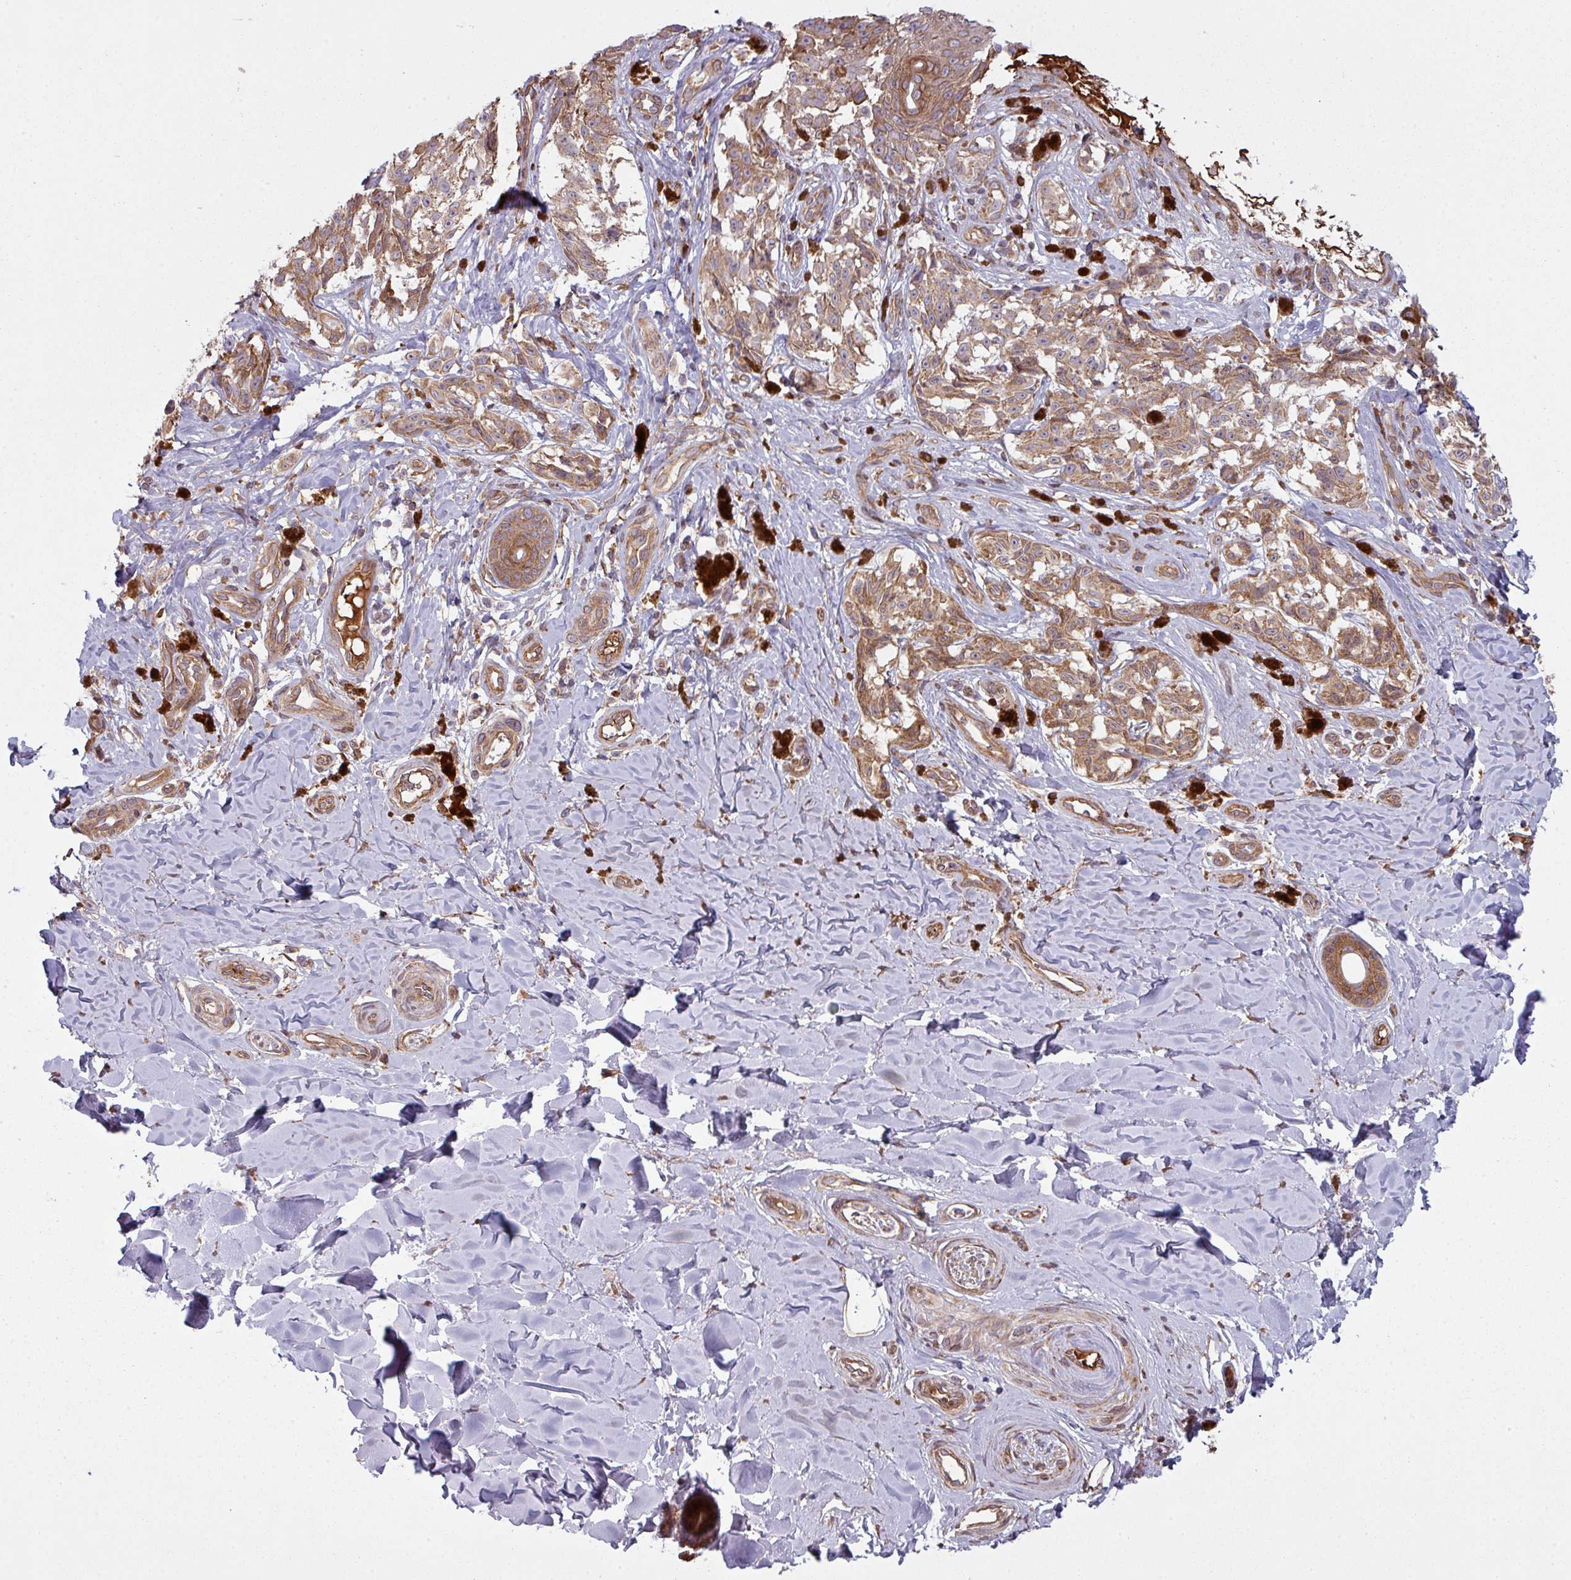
{"staining": {"intensity": "moderate", "quantity": ">75%", "location": "cytoplasmic/membranous"}, "tissue": "melanoma", "cell_type": "Tumor cells", "image_type": "cancer", "snomed": [{"axis": "morphology", "description": "Malignant melanoma, NOS"}, {"axis": "topography", "description": "Skin"}], "caption": "Melanoma stained with a brown dye reveals moderate cytoplasmic/membranous positive expression in approximately >75% of tumor cells.", "gene": "SNRNP25", "patient": {"sex": "female", "age": 65}}